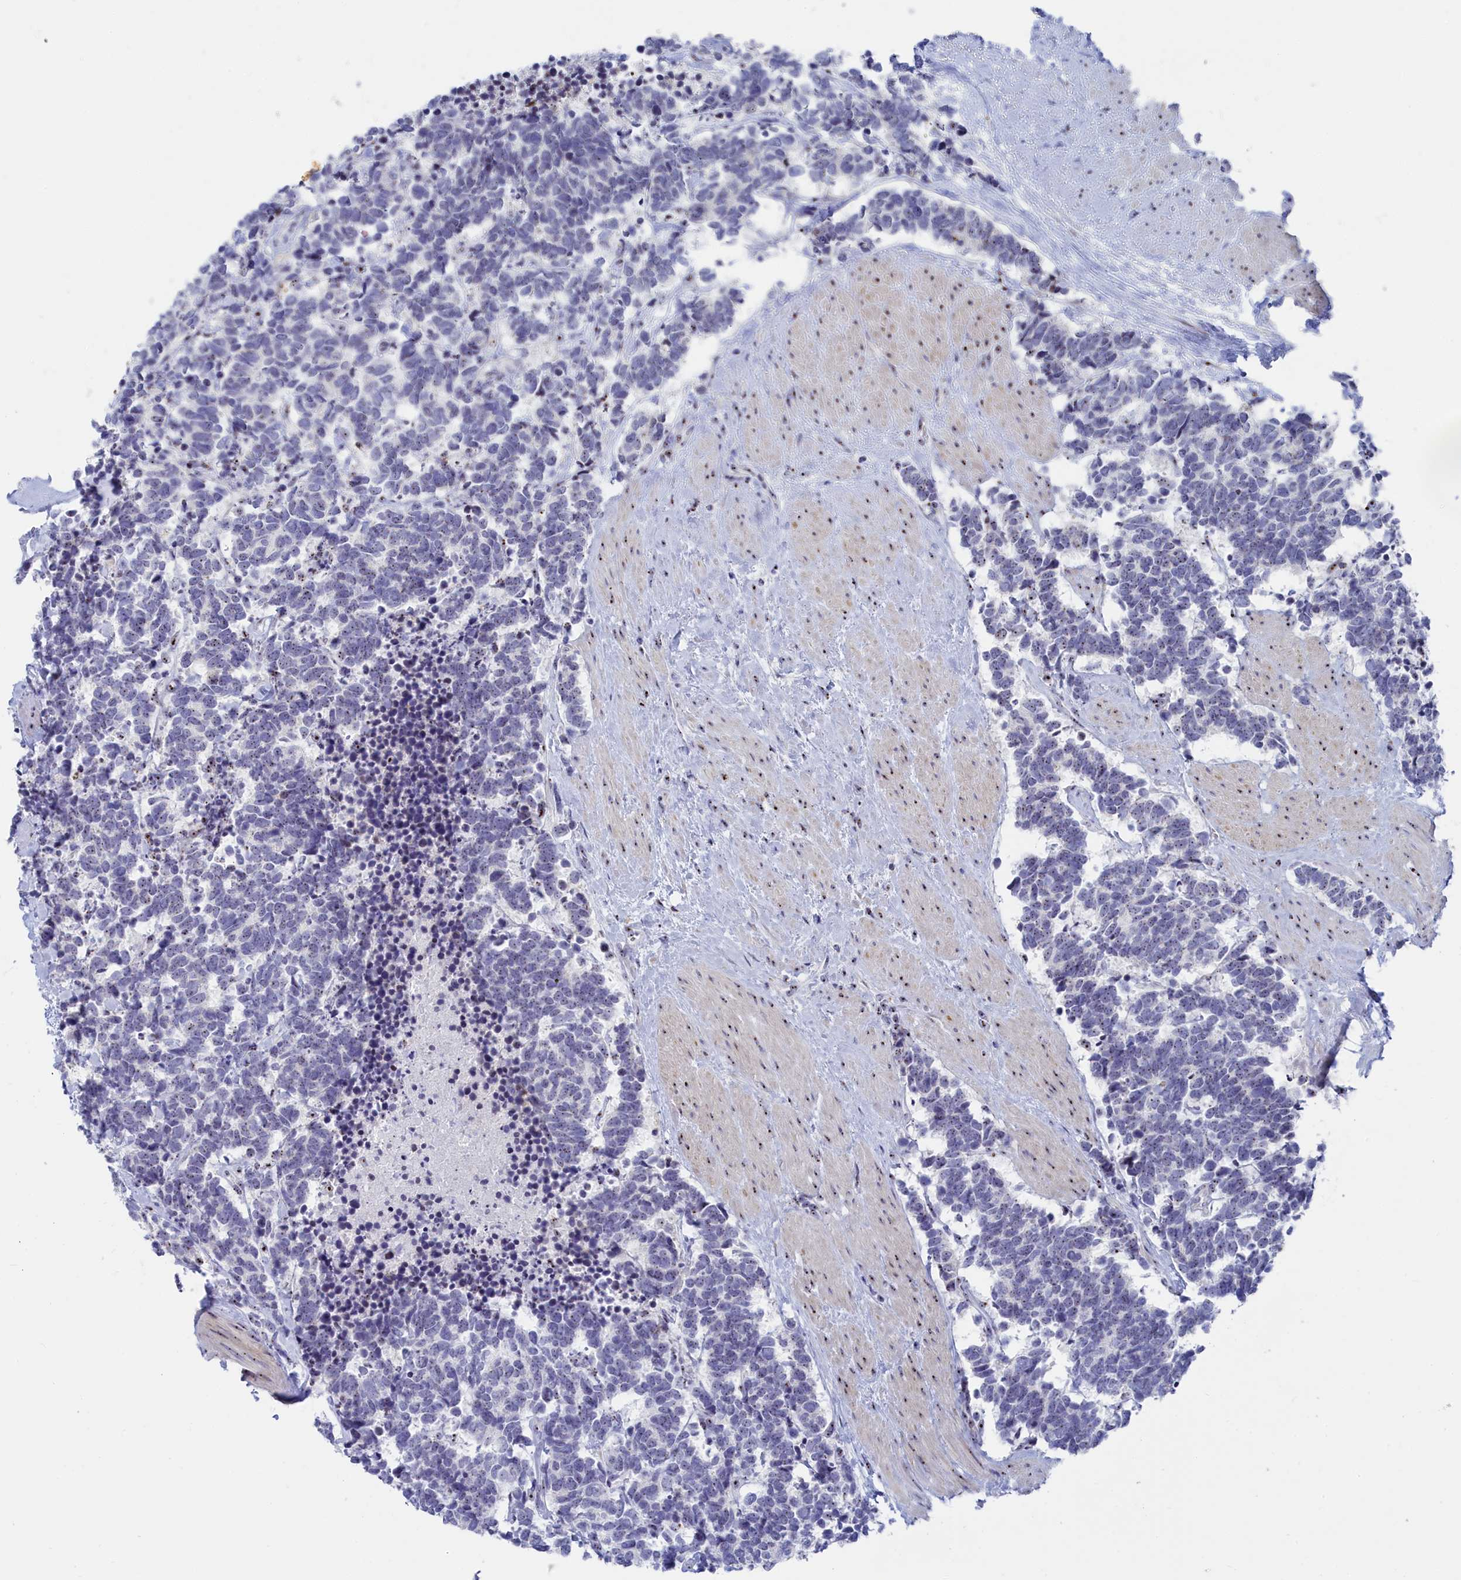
{"staining": {"intensity": "weak", "quantity": "<25%", "location": "nuclear"}, "tissue": "carcinoid", "cell_type": "Tumor cells", "image_type": "cancer", "snomed": [{"axis": "morphology", "description": "Carcinoma, NOS"}, {"axis": "morphology", "description": "Carcinoid, malignant, NOS"}, {"axis": "topography", "description": "Prostate"}], "caption": "There is no significant positivity in tumor cells of carcinoid (malignant).", "gene": "RSL1D1", "patient": {"sex": "male", "age": 57}}